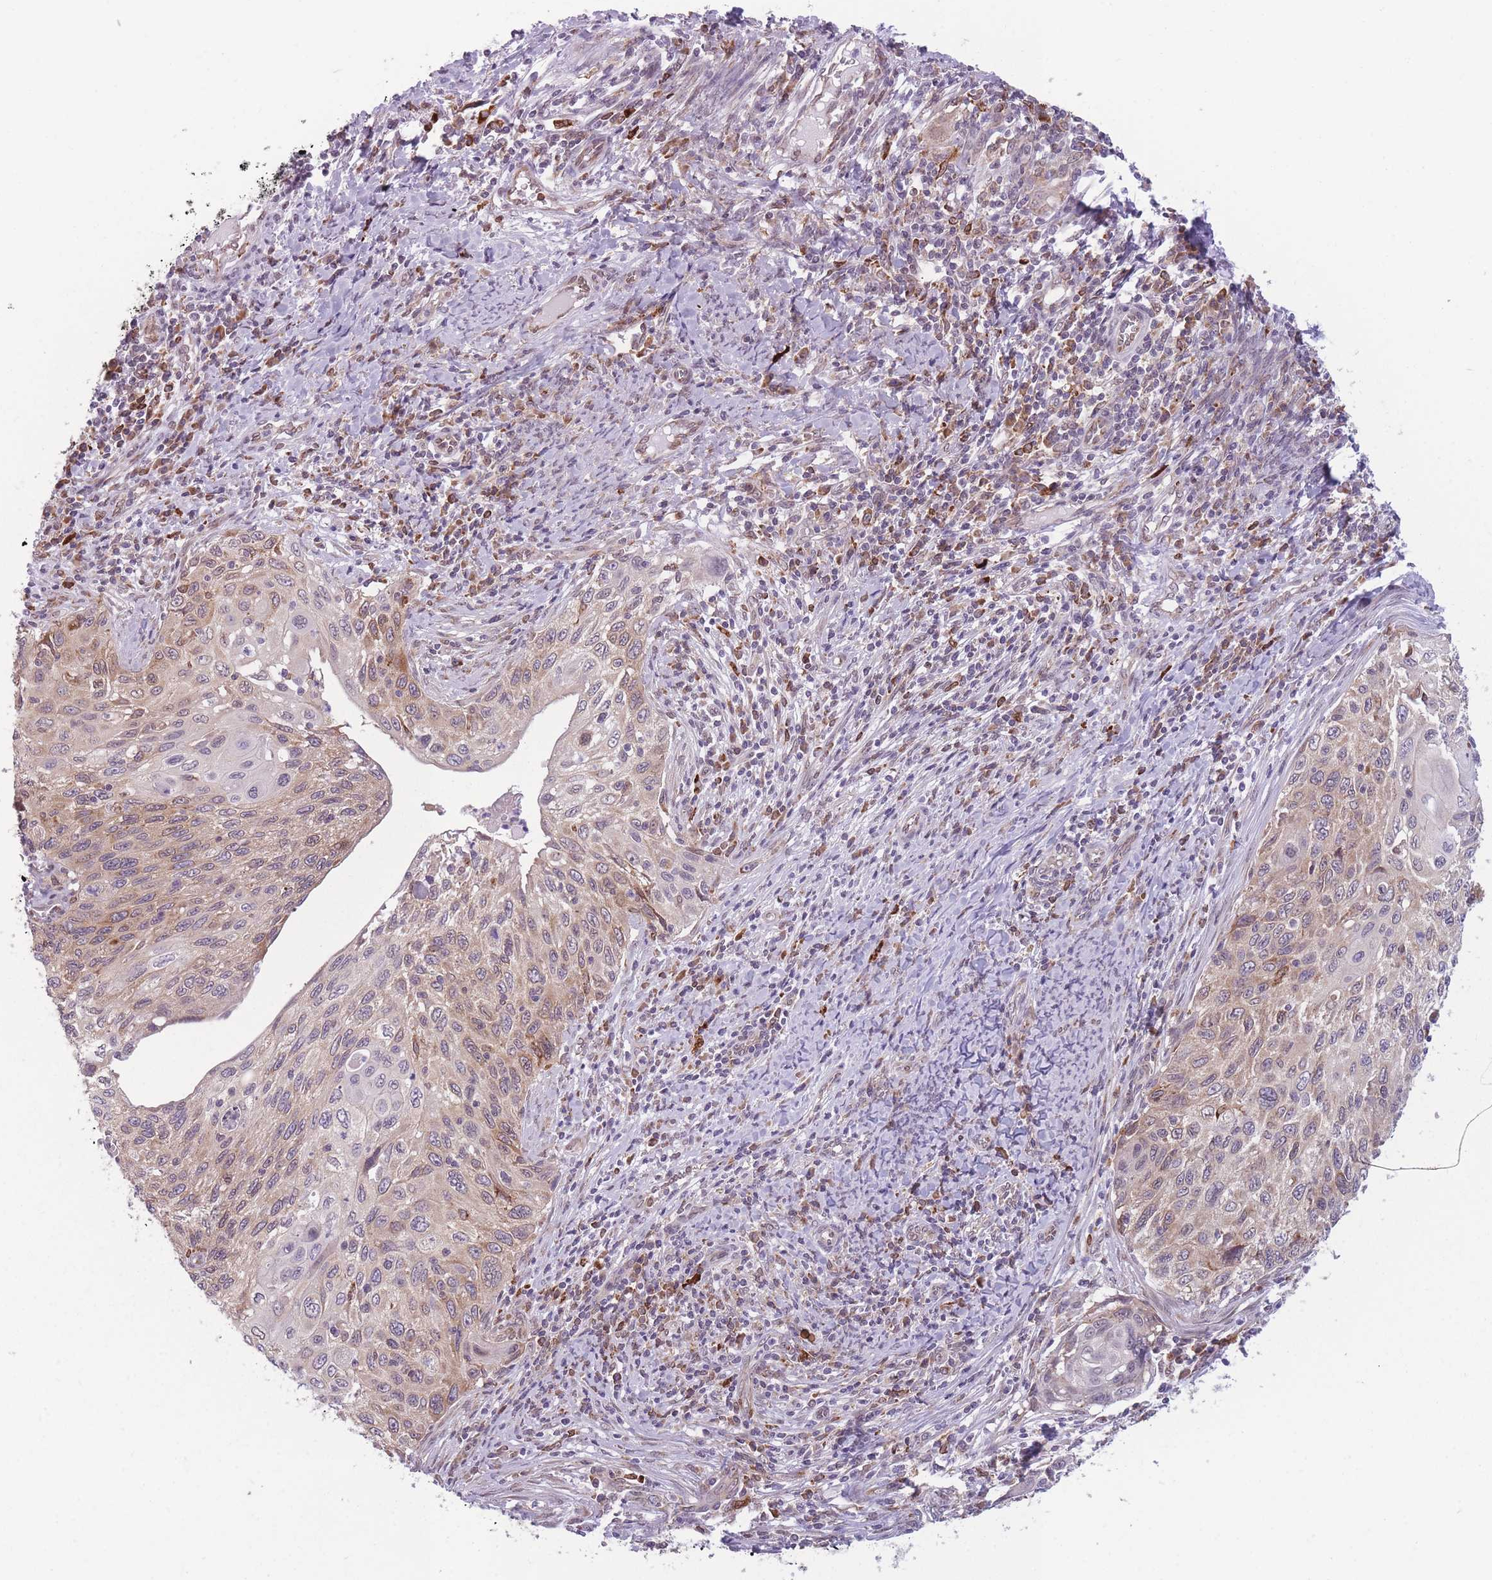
{"staining": {"intensity": "moderate", "quantity": ">75%", "location": "cytoplasmic/membranous"}, "tissue": "cervical cancer", "cell_type": "Tumor cells", "image_type": "cancer", "snomed": [{"axis": "morphology", "description": "Squamous cell carcinoma, NOS"}, {"axis": "topography", "description": "Cervix"}], "caption": "IHC micrograph of human squamous cell carcinoma (cervical) stained for a protein (brown), which displays medium levels of moderate cytoplasmic/membranous staining in about >75% of tumor cells.", "gene": "TMEM121", "patient": {"sex": "female", "age": 70}}